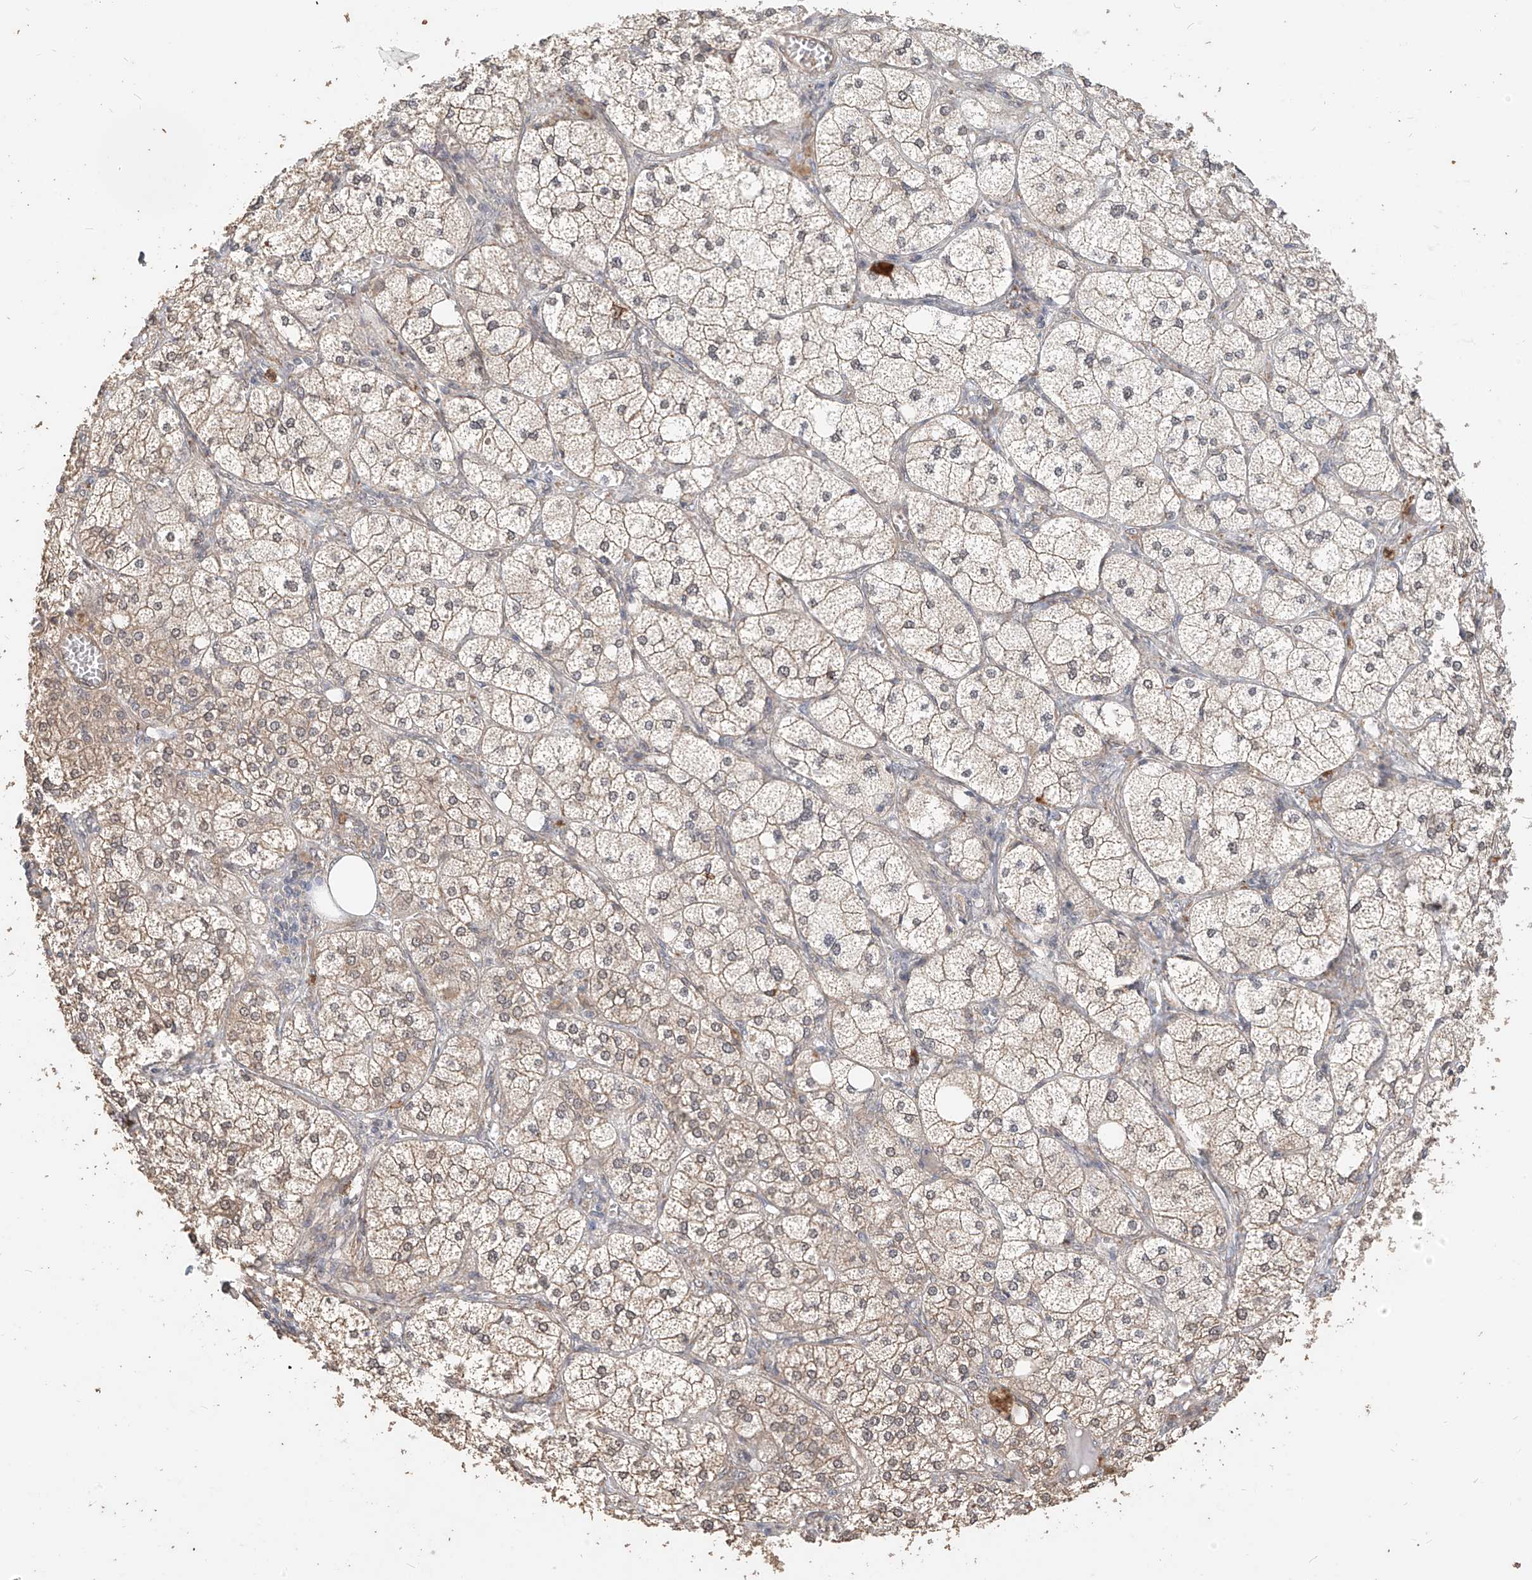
{"staining": {"intensity": "moderate", "quantity": "25%-75%", "location": "cytoplasmic/membranous"}, "tissue": "adrenal gland", "cell_type": "Glandular cells", "image_type": "normal", "snomed": [{"axis": "morphology", "description": "Normal tissue, NOS"}, {"axis": "topography", "description": "Adrenal gland"}], "caption": "Brown immunohistochemical staining in normal adrenal gland demonstrates moderate cytoplasmic/membranous staining in approximately 25%-75% of glandular cells. (brown staining indicates protein expression, while blue staining denotes nuclei).", "gene": "OFD1", "patient": {"sex": "female", "age": 61}}